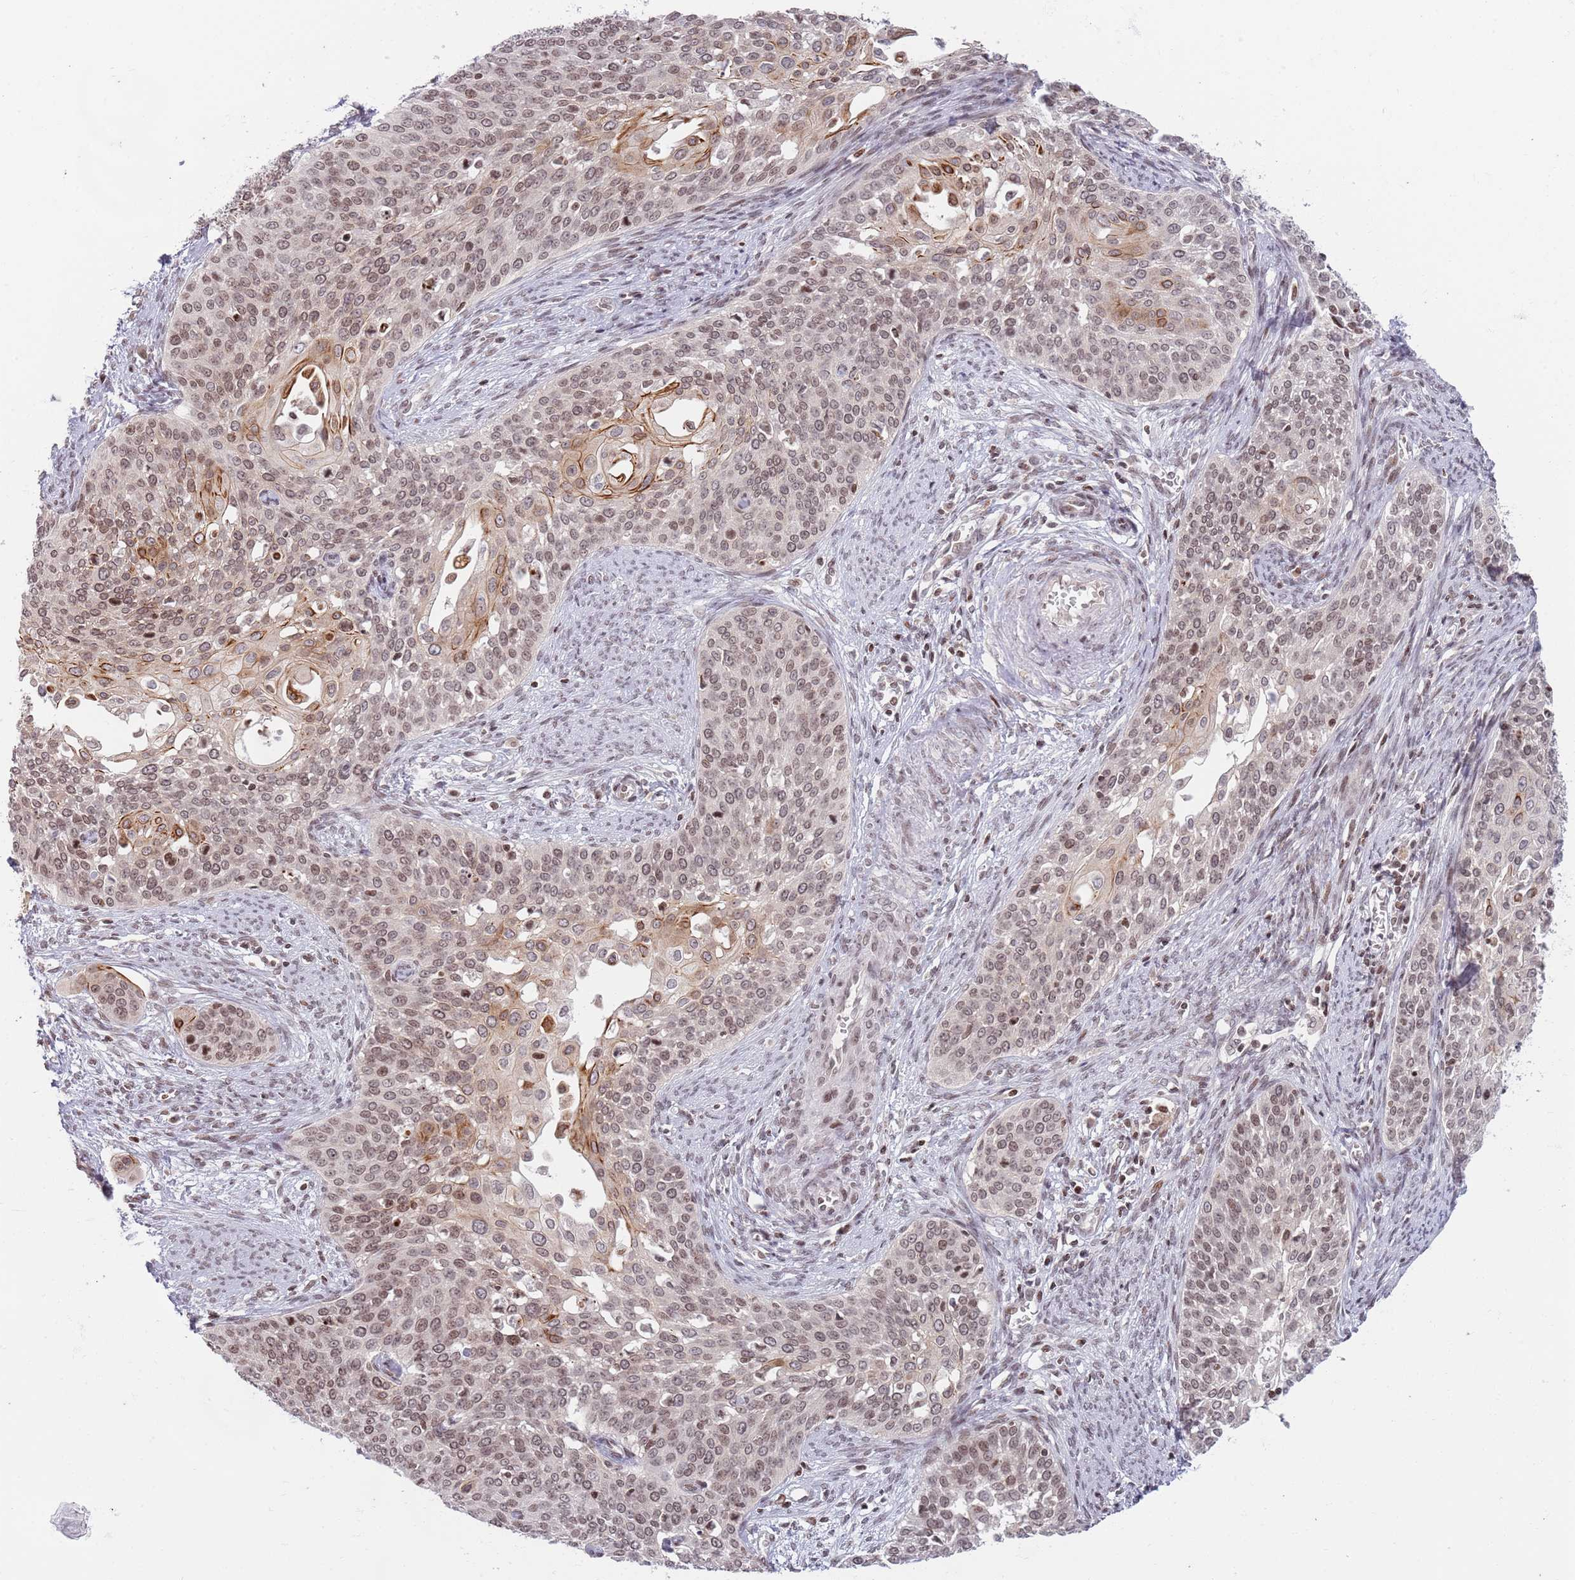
{"staining": {"intensity": "weak", "quantity": ">75%", "location": "nuclear"}, "tissue": "cervical cancer", "cell_type": "Tumor cells", "image_type": "cancer", "snomed": [{"axis": "morphology", "description": "Squamous cell carcinoma, NOS"}, {"axis": "topography", "description": "Cervix"}], "caption": "High-power microscopy captured an immunohistochemistry micrograph of squamous cell carcinoma (cervical), revealing weak nuclear positivity in about >75% of tumor cells. The staining was performed using DAB (3,3'-diaminobenzidine), with brown indicating positive protein expression. Nuclei are stained blue with hematoxylin.", "gene": "SH3RF3", "patient": {"sex": "female", "age": 44}}